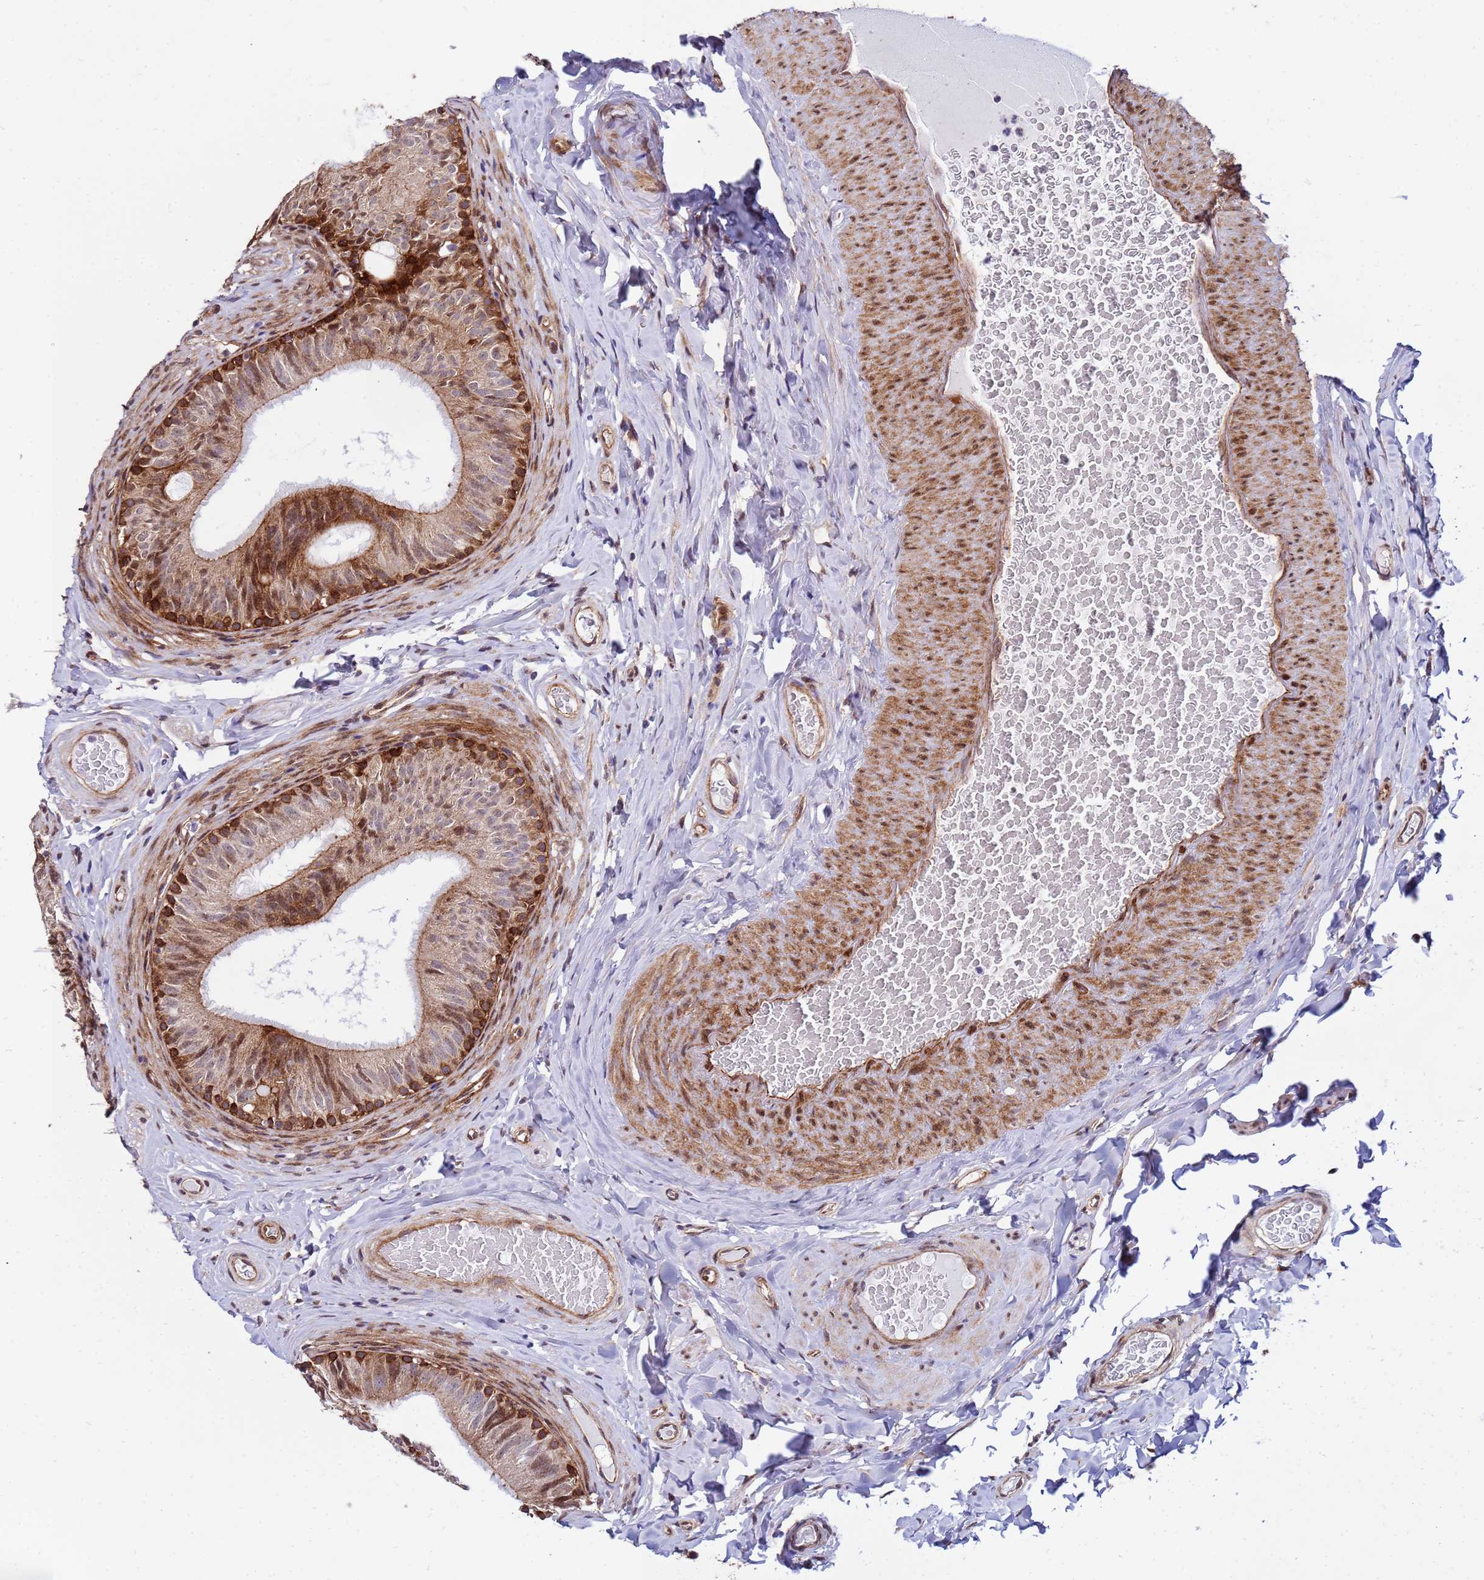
{"staining": {"intensity": "strong", "quantity": "25%-75%", "location": "cytoplasmic/membranous"}, "tissue": "epididymis", "cell_type": "Glandular cells", "image_type": "normal", "snomed": [{"axis": "morphology", "description": "Normal tissue, NOS"}, {"axis": "topography", "description": "Epididymis"}], "caption": "Protein staining demonstrates strong cytoplasmic/membranous expression in about 25%-75% of glandular cells in normal epididymis.", "gene": "TRIP6", "patient": {"sex": "male", "age": 34}}